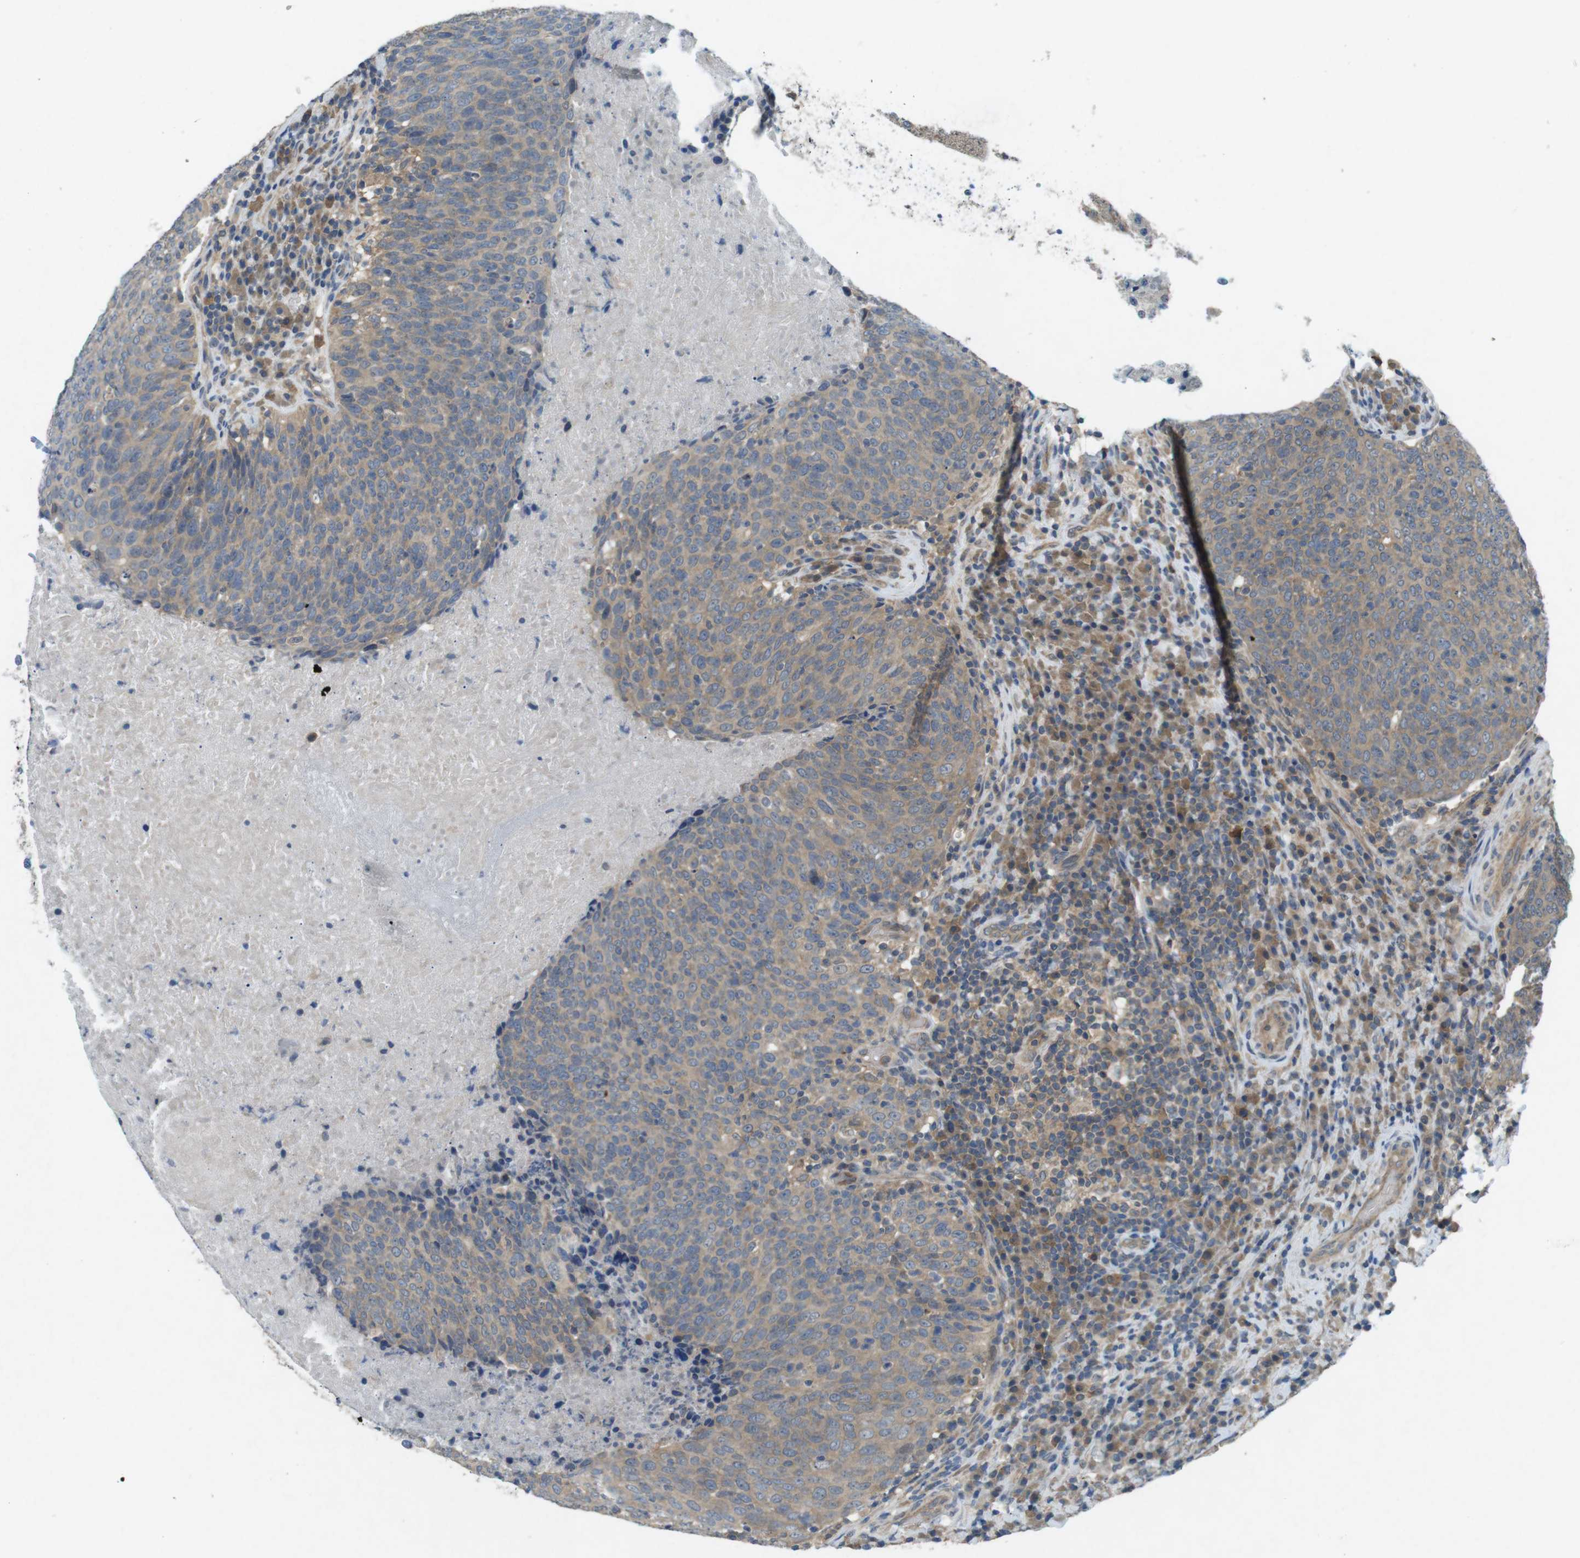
{"staining": {"intensity": "weak", "quantity": ">75%", "location": "cytoplasmic/membranous"}, "tissue": "head and neck cancer", "cell_type": "Tumor cells", "image_type": "cancer", "snomed": [{"axis": "morphology", "description": "Squamous cell carcinoma, NOS"}, {"axis": "morphology", "description": "Squamous cell carcinoma, metastatic, NOS"}, {"axis": "topography", "description": "Lymph node"}, {"axis": "topography", "description": "Head-Neck"}], "caption": "Brown immunohistochemical staining in head and neck cancer (squamous cell carcinoma) shows weak cytoplasmic/membranous positivity in approximately >75% of tumor cells. The staining was performed using DAB, with brown indicating positive protein expression. Nuclei are stained blue with hematoxylin.", "gene": "SUGT1", "patient": {"sex": "male", "age": 62}}